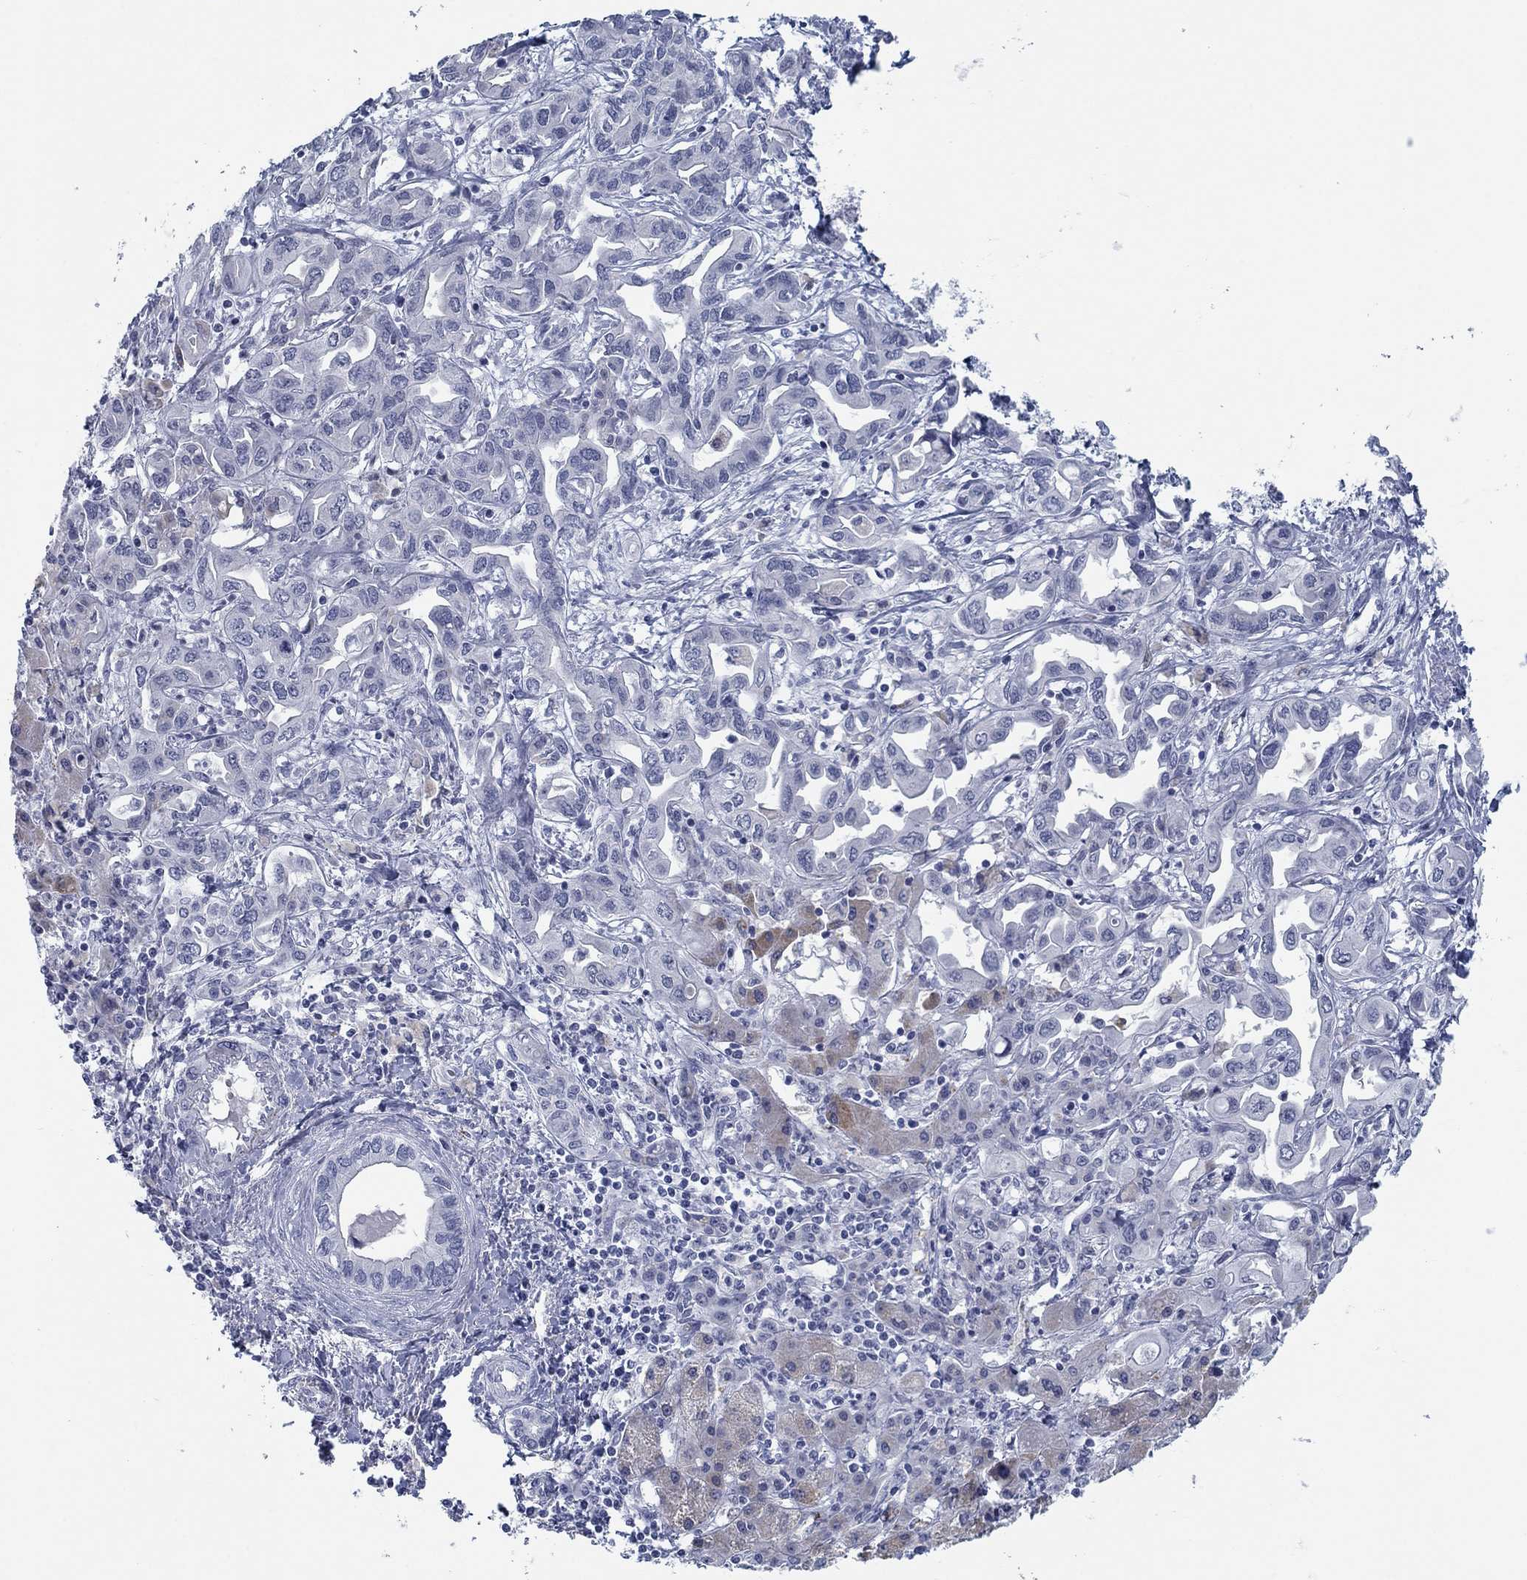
{"staining": {"intensity": "moderate", "quantity": "<25%", "location": "cytoplasmic/membranous"}, "tissue": "liver cancer", "cell_type": "Tumor cells", "image_type": "cancer", "snomed": [{"axis": "morphology", "description": "Cholangiocarcinoma"}, {"axis": "topography", "description": "Liver"}], "caption": "Protein expression analysis of human liver cancer (cholangiocarcinoma) reveals moderate cytoplasmic/membranous expression in about <25% of tumor cells. (DAB (3,3'-diaminobenzidine) = brown stain, brightfield microscopy at high magnification).", "gene": "DNAL1", "patient": {"sex": "female", "age": 64}}